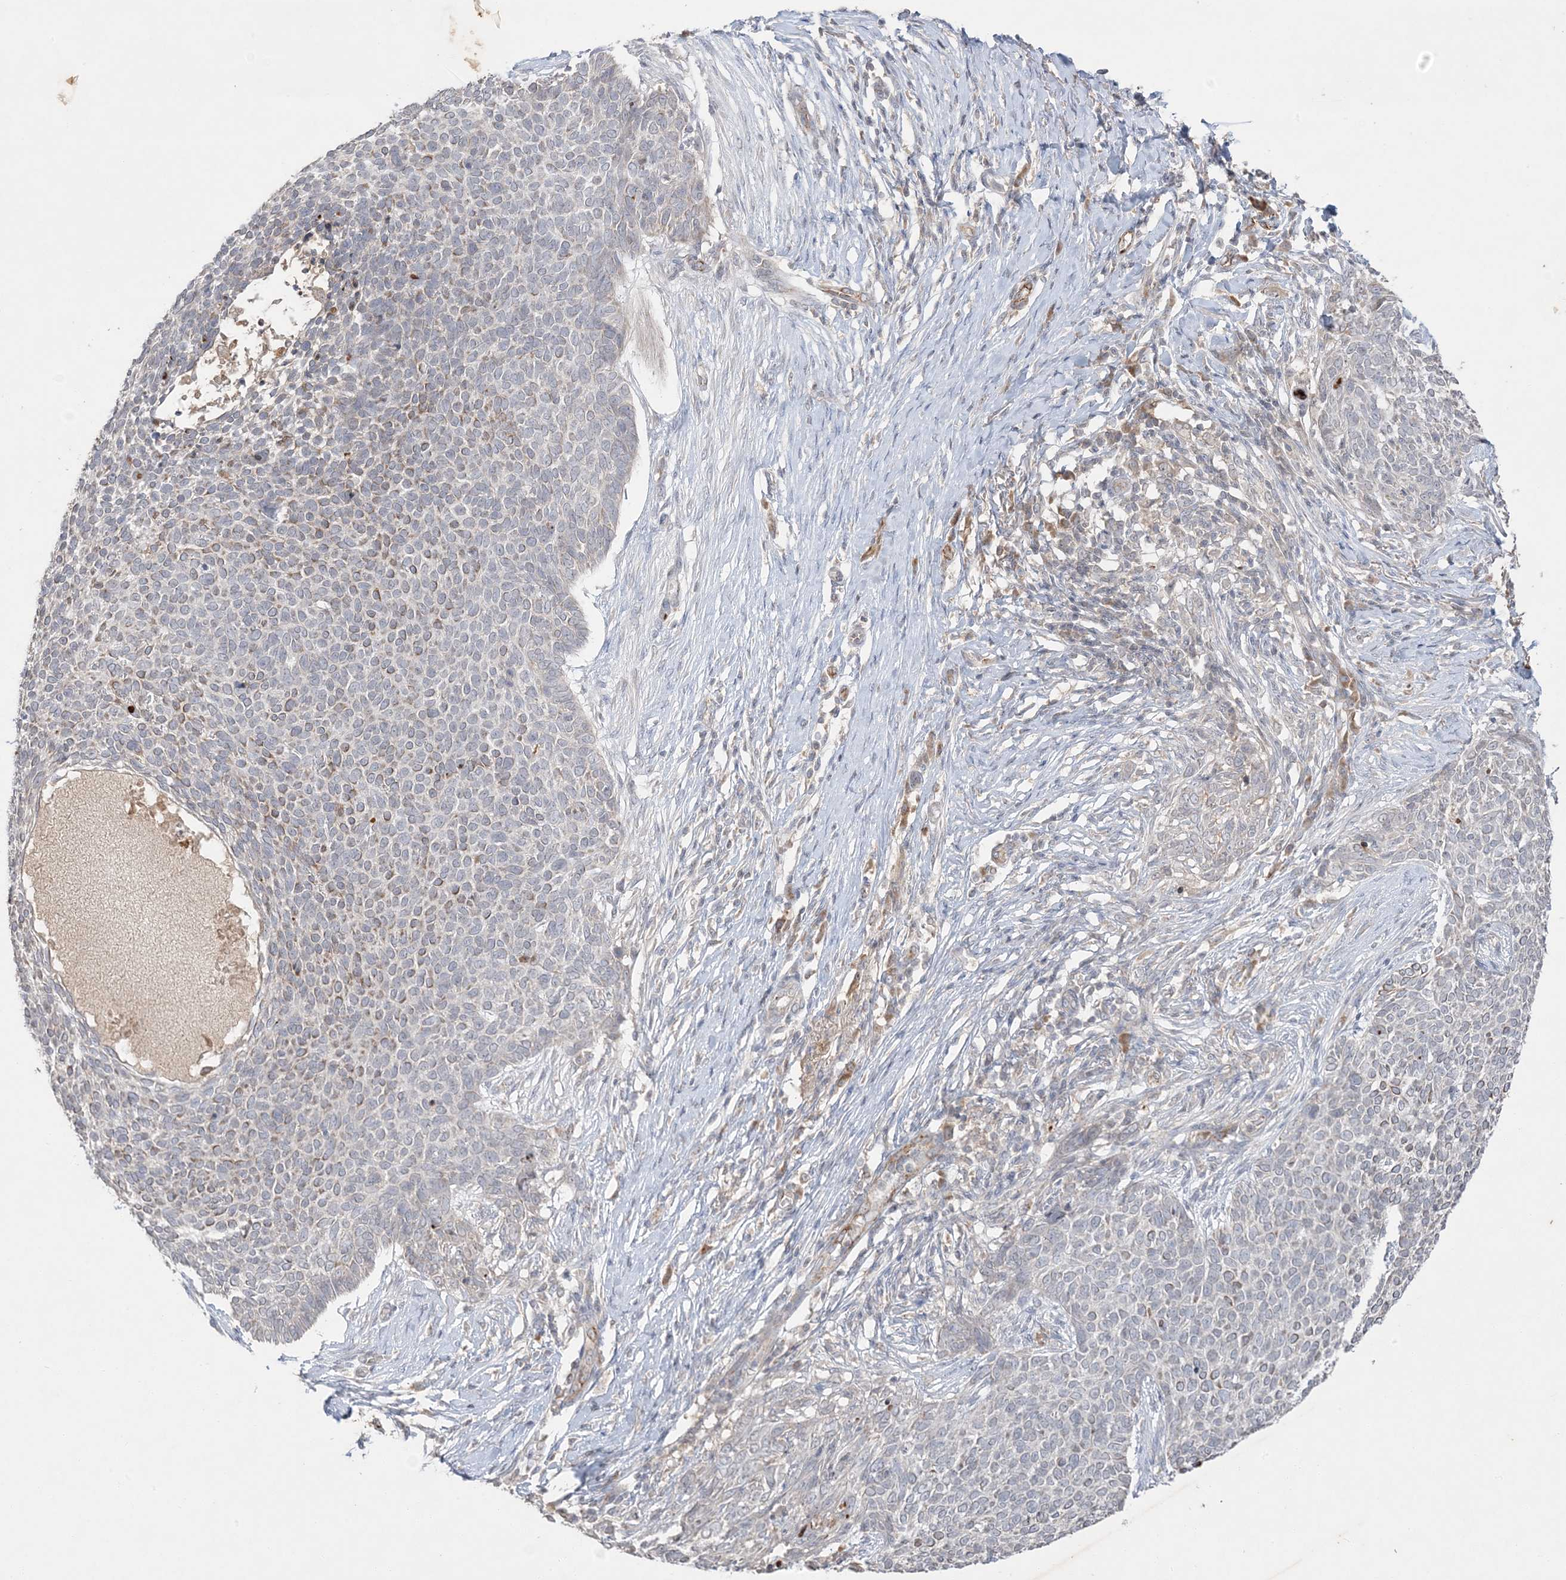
{"staining": {"intensity": "moderate", "quantity": "<25%", "location": "cytoplasmic/membranous"}, "tissue": "skin cancer", "cell_type": "Tumor cells", "image_type": "cancer", "snomed": [{"axis": "morphology", "description": "Normal tissue, NOS"}, {"axis": "morphology", "description": "Basal cell carcinoma"}, {"axis": "topography", "description": "Skin"}], "caption": "This photomicrograph displays immunohistochemistry (IHC) staining of skin cancer (basal cell carcinoma), with low moderate cytoplasmic/membranous staining in about <25% of tumor cells.", "gene": "PRSS36", "patient": {"sex": "male", "age": 50}}